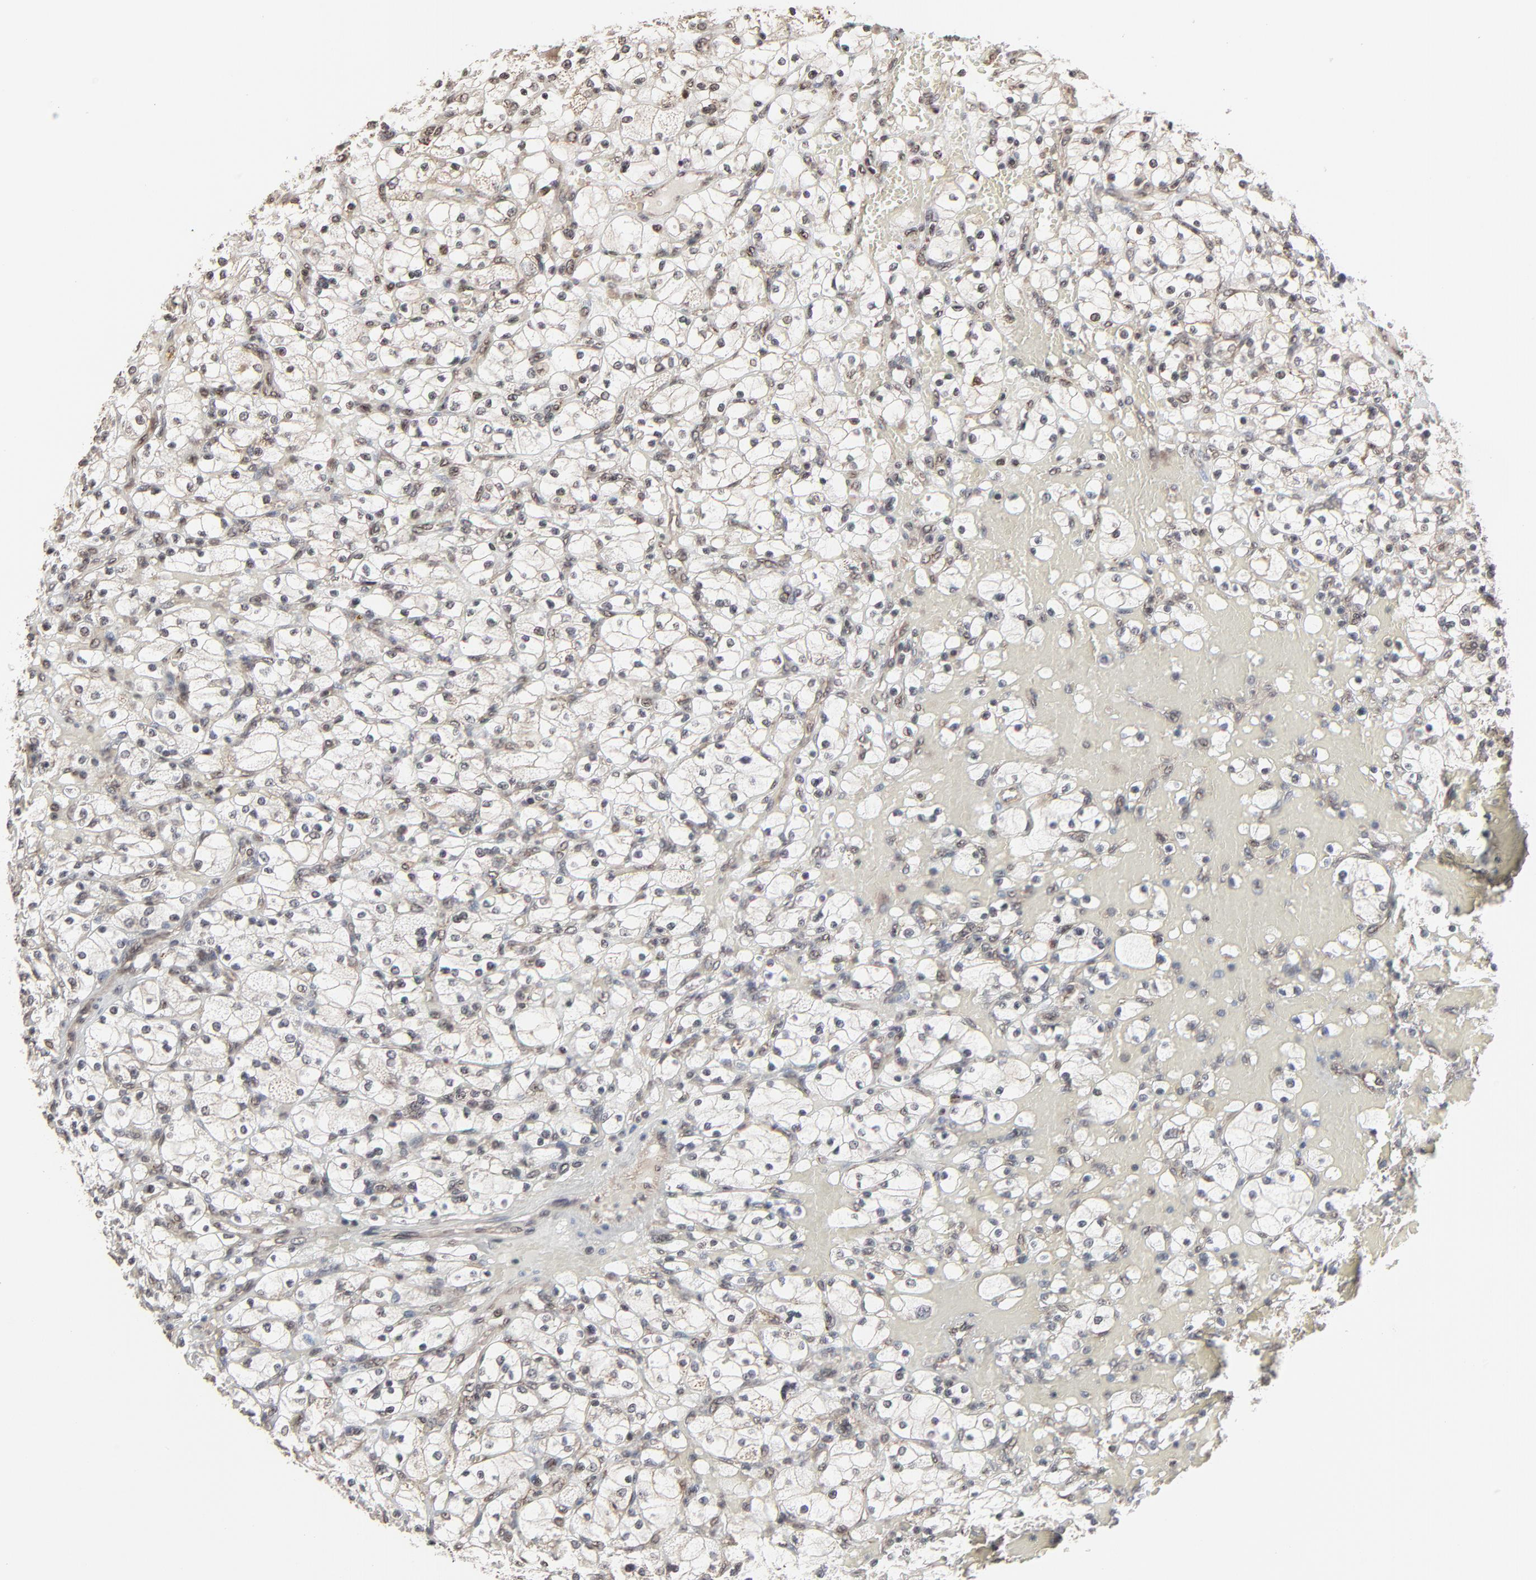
{"staining": {"intensity": "weak", "quantity": ">75%", "location": "cytoplasmic/membranous"}, "tissue": "renal cancer", "cell_type": "Tumor cells", "image_type": "cancer", "snomed": [{"axis": "morphology", "description": "Adenocarcinoma, NOS"}, {"axis": "topography", "description": "Kidney"}], "caption": "Immunohistochemical staining of adenocarcinoma (renal) reveals weak cytoplasmic/membranous protein positivity in about >75% of tumor cells.", "gene": "CTNND1", "patient": {"sex": "female", "age": 83}}